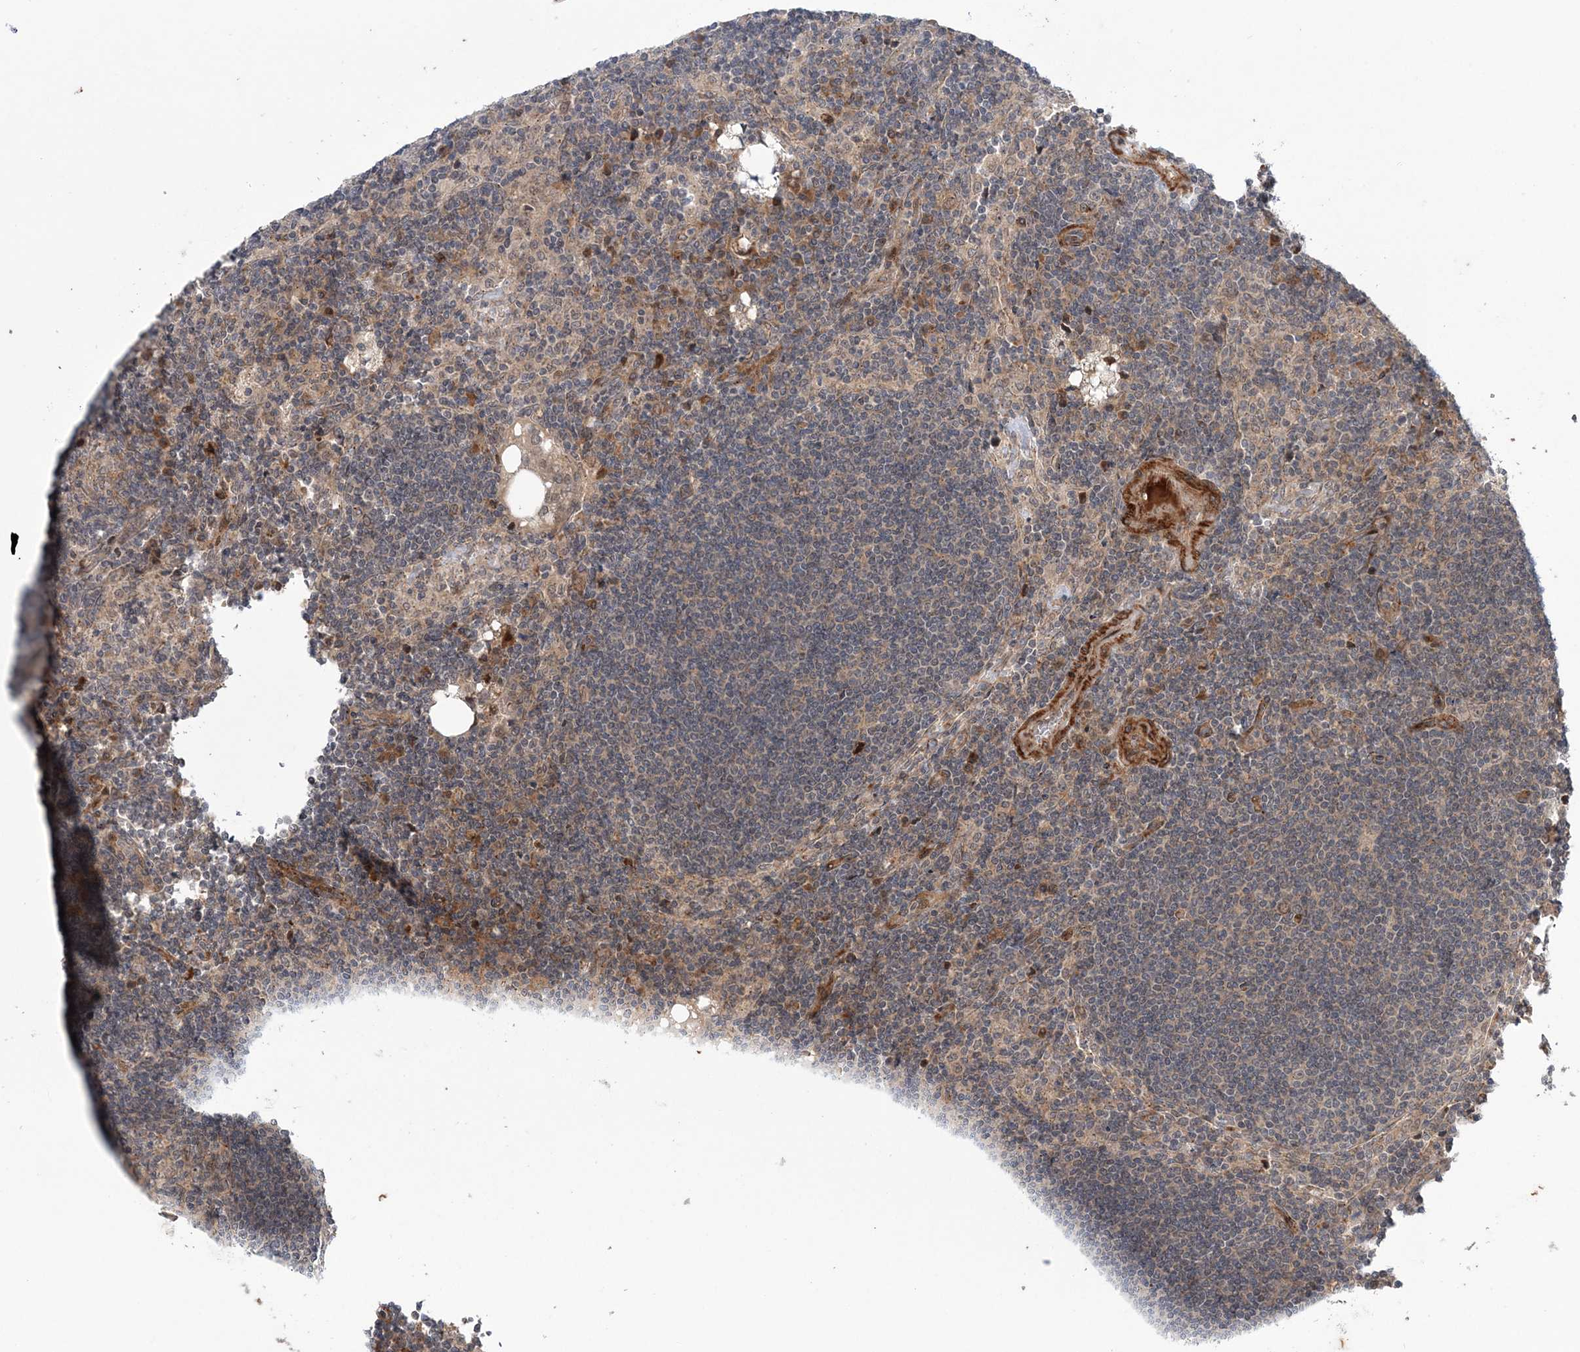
{"staining": {"intensity": "moderate", "quantity": "<25%", "location": "cytoplasmic/membranous"}, "tissue": "lymph node", "cell_type": "Germinal center cells", "image_type": "normal", "snomed": [{"axis": "morphology", "description": "Normal tissue, NOS"}, {"axis": "topography", "description": "Lymph node"}], "caption": "A photomicrograph of lymph node stained for a protein displays moderate cytoplasmic/membranous brown staining in germinal center cells.", "gene": "UBTD2", "patient": {"sex": "male", "age": 69}}